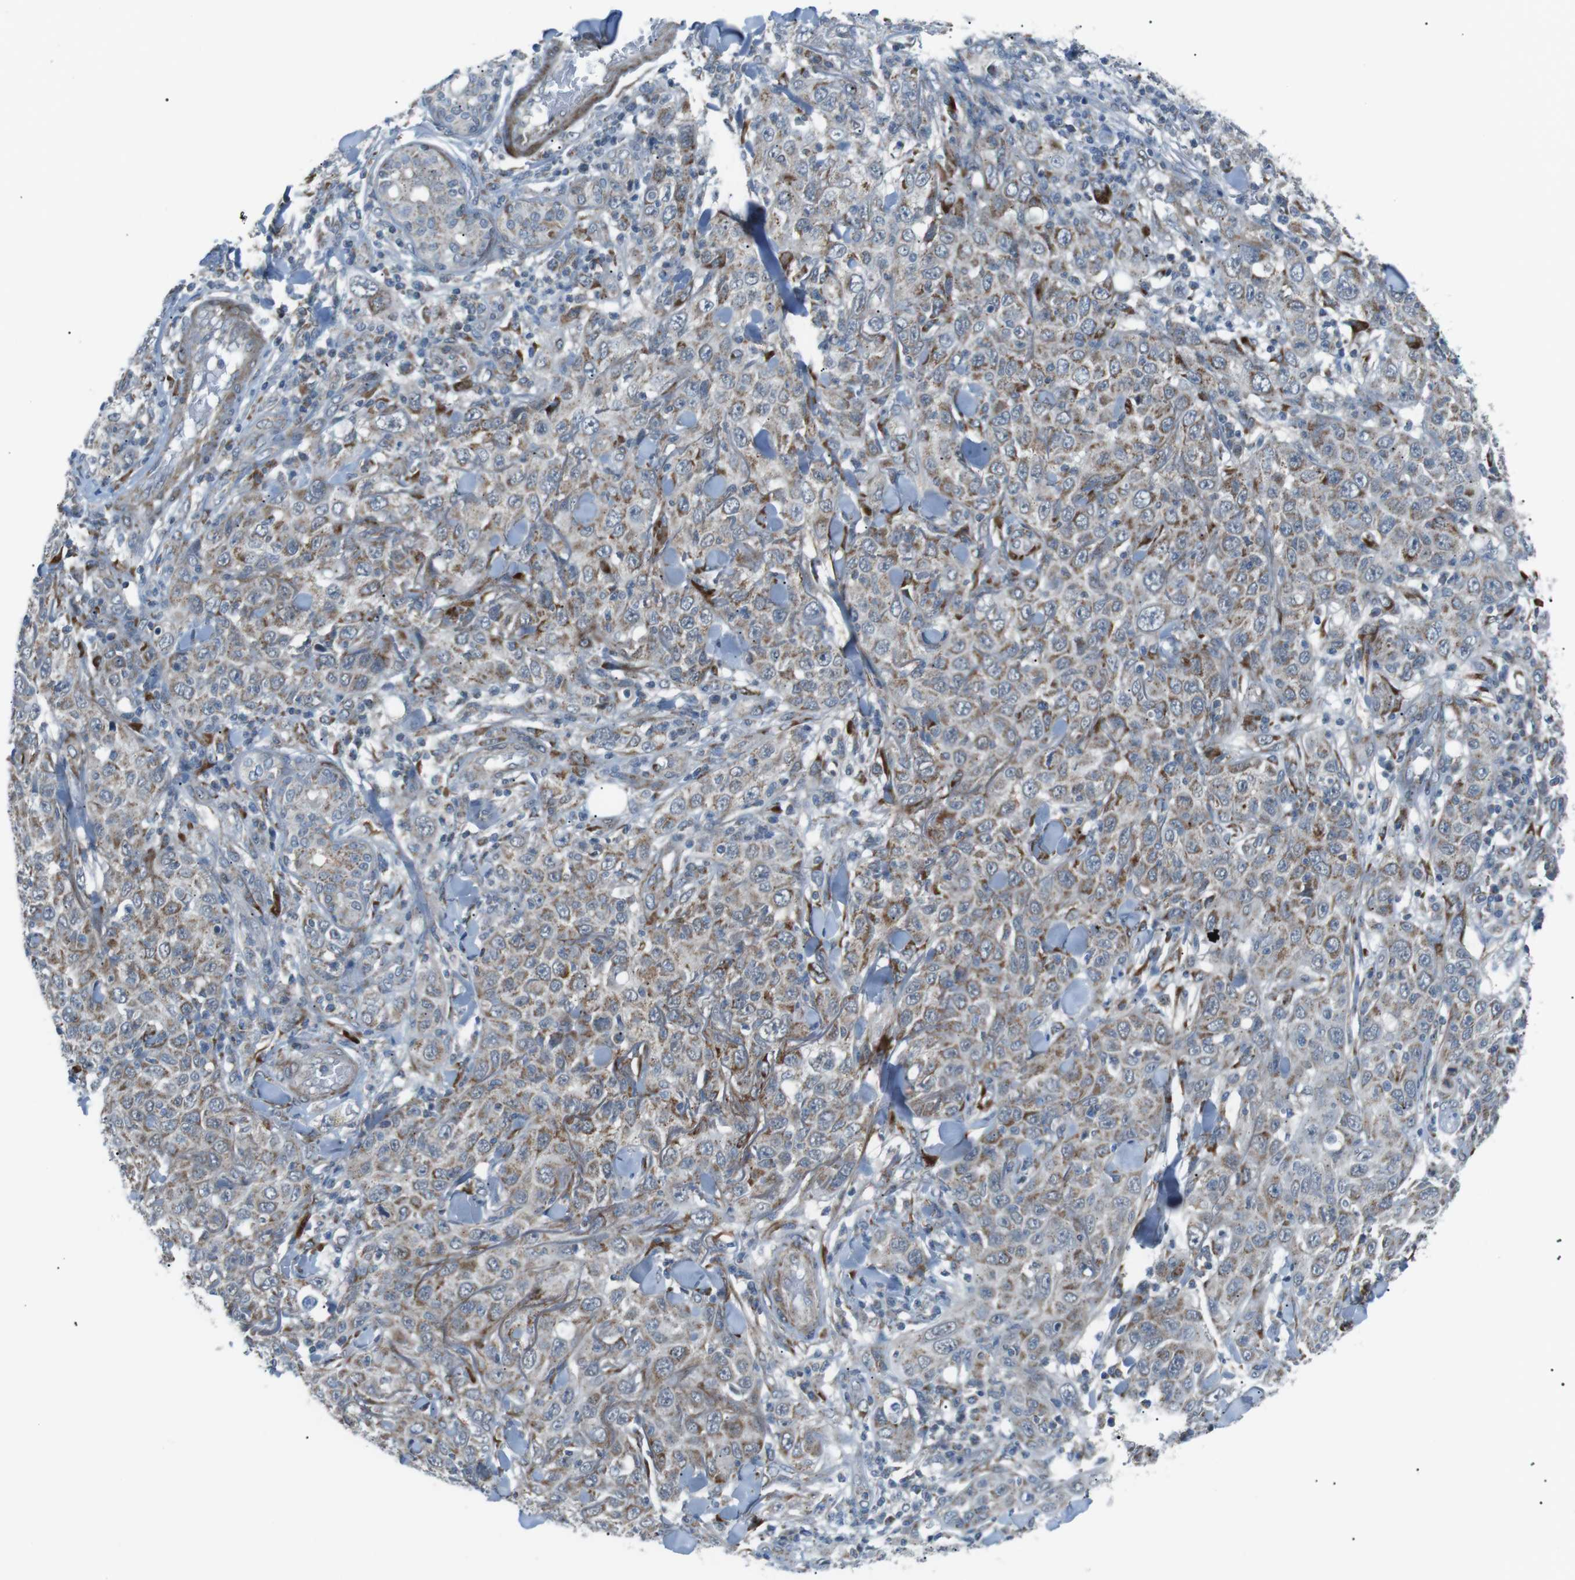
{"staining": {"intensity": "weak", "quantity": "25%-75%", "location": "cytoplasmic/membranous"}, "tissue": "skin cancer", "cell_type": "Tumor cells", "image_type": "cancer", "snomed": [{"axis": "morphology", "description": "Squamous cell carcinoma, NOS"}, {"axis": "topography", "description": "Skin"}], "caption": "IHC photomicrograph of skin squamous cell carcinoma stained for a protein (brown), which shows low levels of weak cytoplasmic/membranous positivity in approximately 25%-75% of tumor cells.", "gene": "ARID5B", "patient": {"sex": "female", "age": 88}}